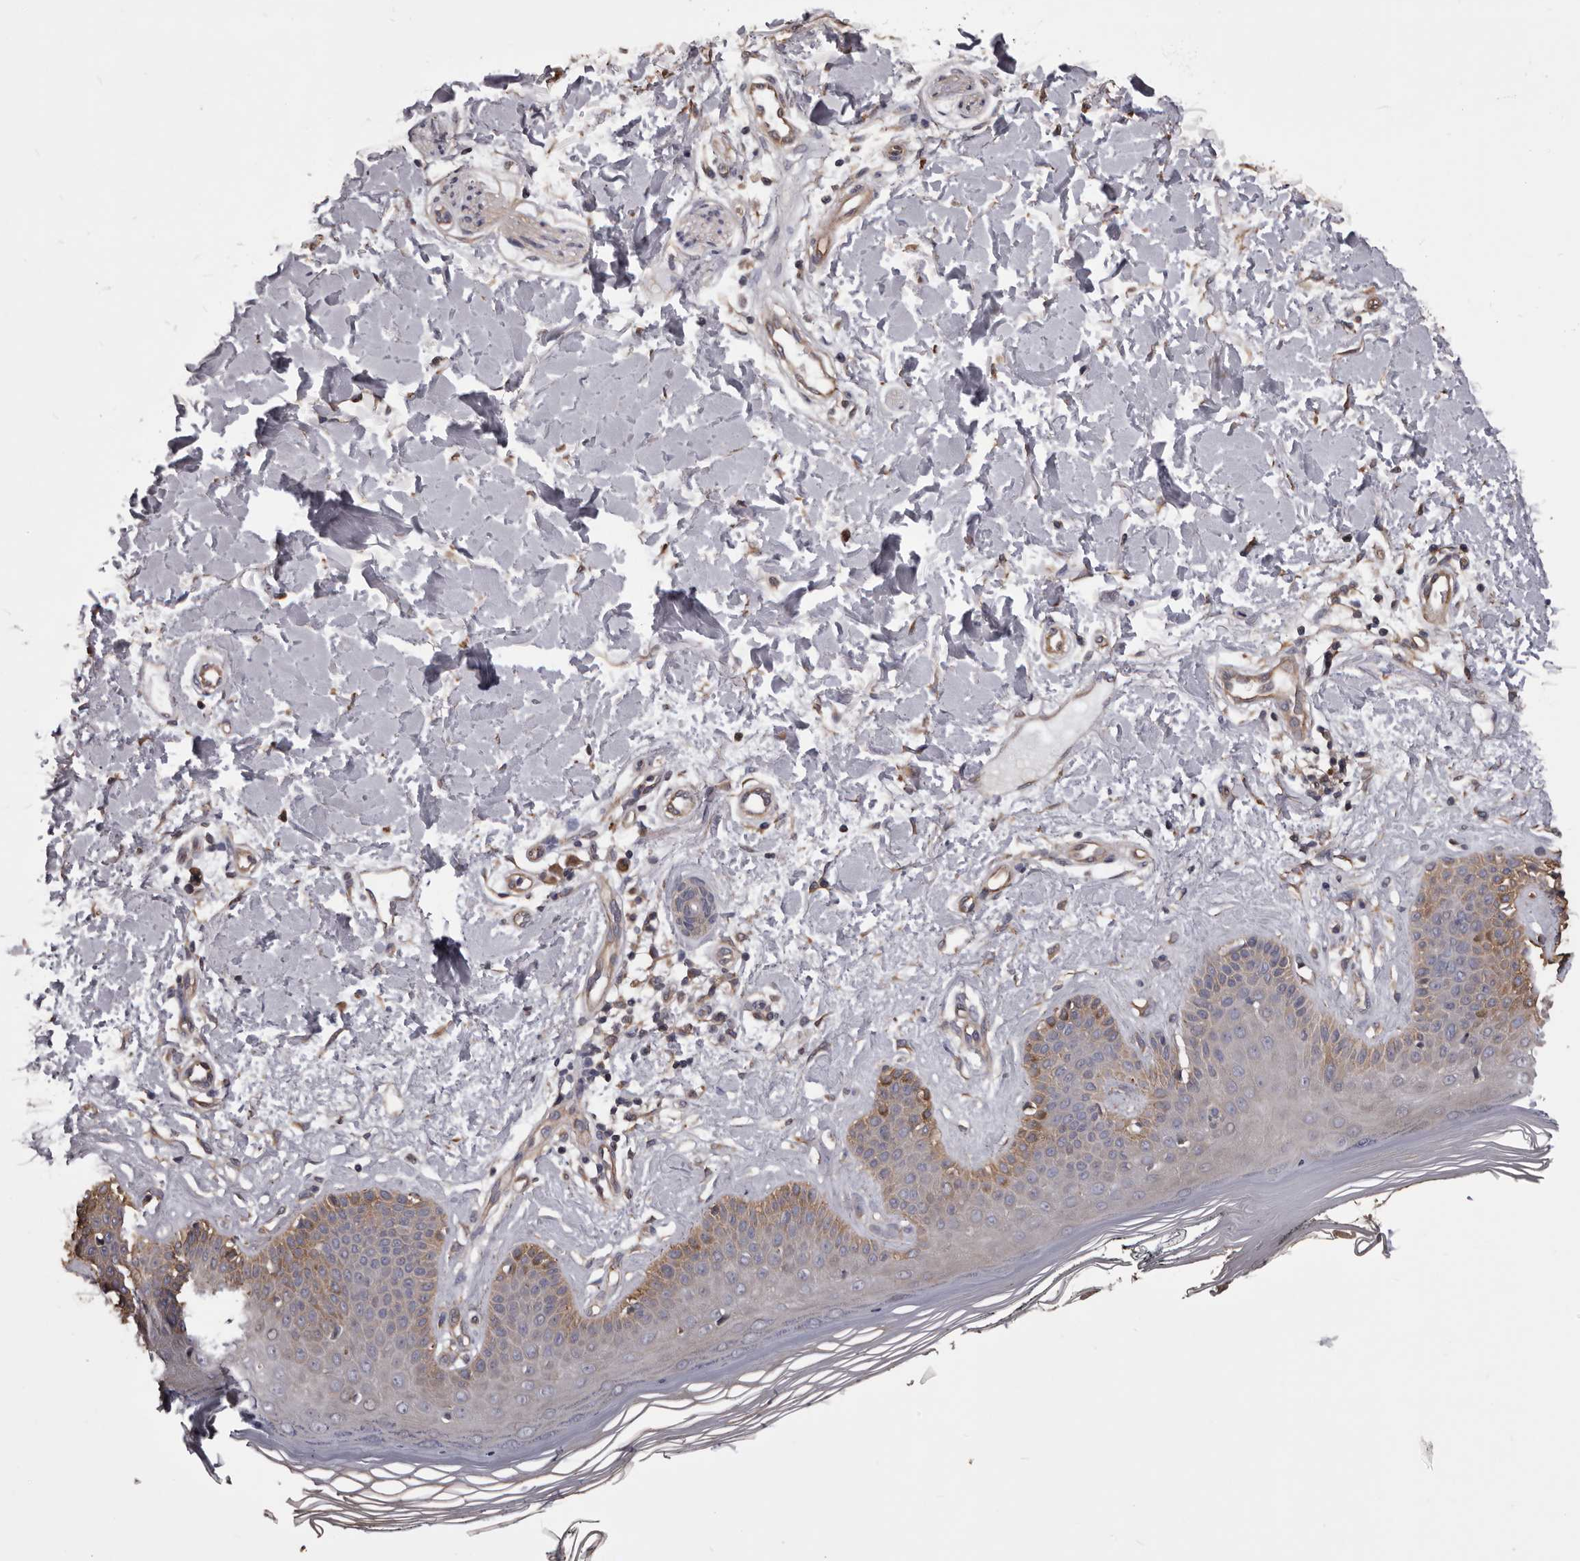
{"staining": {"intensity": "moderate", "quantity": ">75%", "location": "cytoplasmic/membranous"}, "tissue": "skin", "cell_type": "Fibroblasts", "image_type": "normal", "snomed": [{"axis": "morphology", "description": "Normal tissue, NOS"}, {"axis": "topography", "description": "Skin"}], "caption": "Protein expression by immunohistochemistry exhibits moderate cytoplasmic/membranous positivity in about >75% of fibroblasts in normal skin.", "gene": "CEP104", "patient": {"sex": "female", "age": 64}}